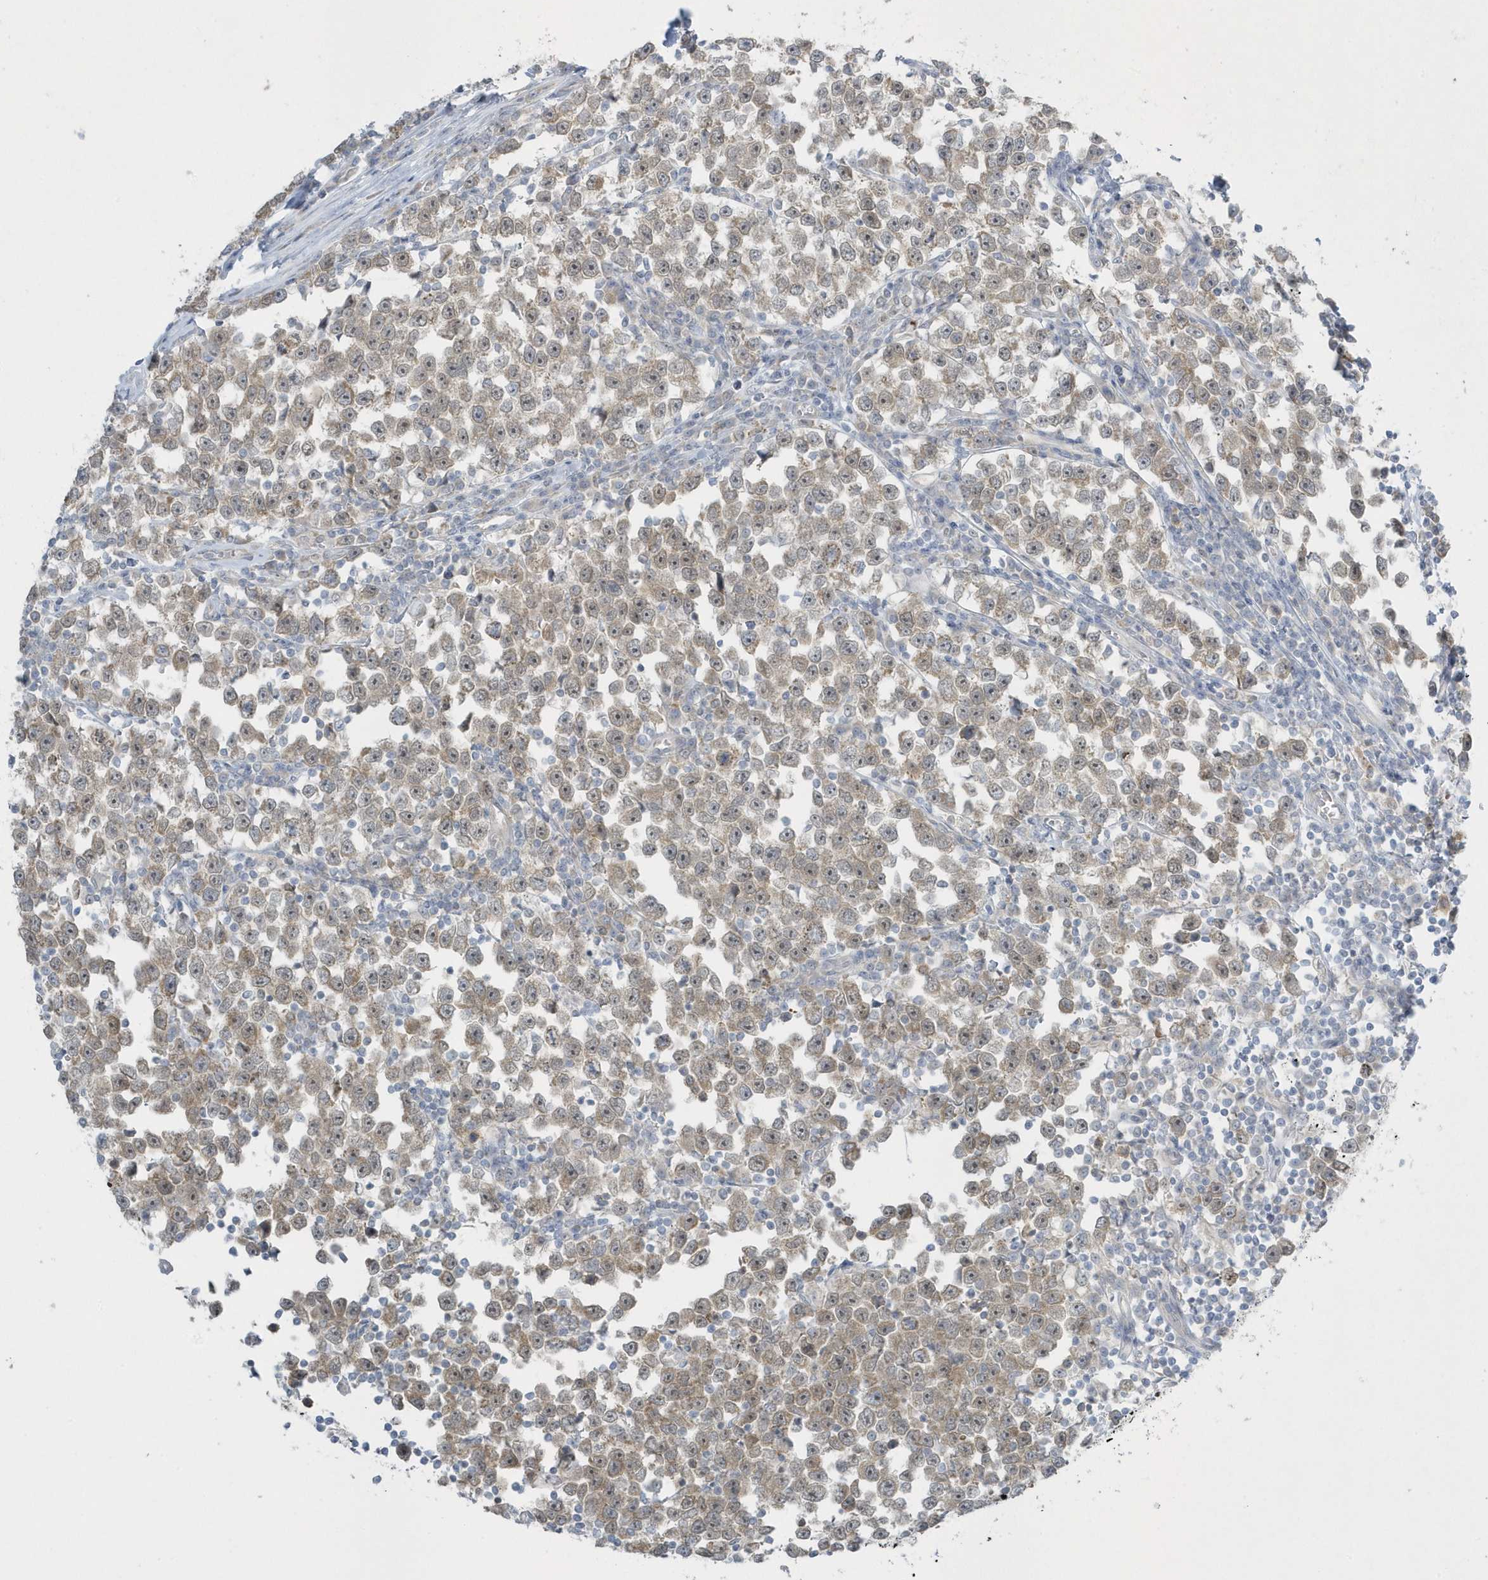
{"staining": {"intensity": "moderate", "quantity": ">75%", "location": "cytoplasmic/membranous"}, "tissue": "testis cancer", "cell_type": "Tumor cells", "image_type": "cancer", "snomed": [{"axis": "morphology", "description": "Normal tissue, NOS"}, {"axis": "morphology", "description": "Seminoma, NOS"}, {"axis": "topography", "description": "Testis"}], "caption": "Testis seminoma stained with IHC demonstrates moderate cytoplasmic/membranous expression in approximately >75% of tumor cells. (brown staining indicates protein expression, while blue staining denotes nuclei).", "gene": "SCN3A", "patient": {"sex": "male", "age": 43}}